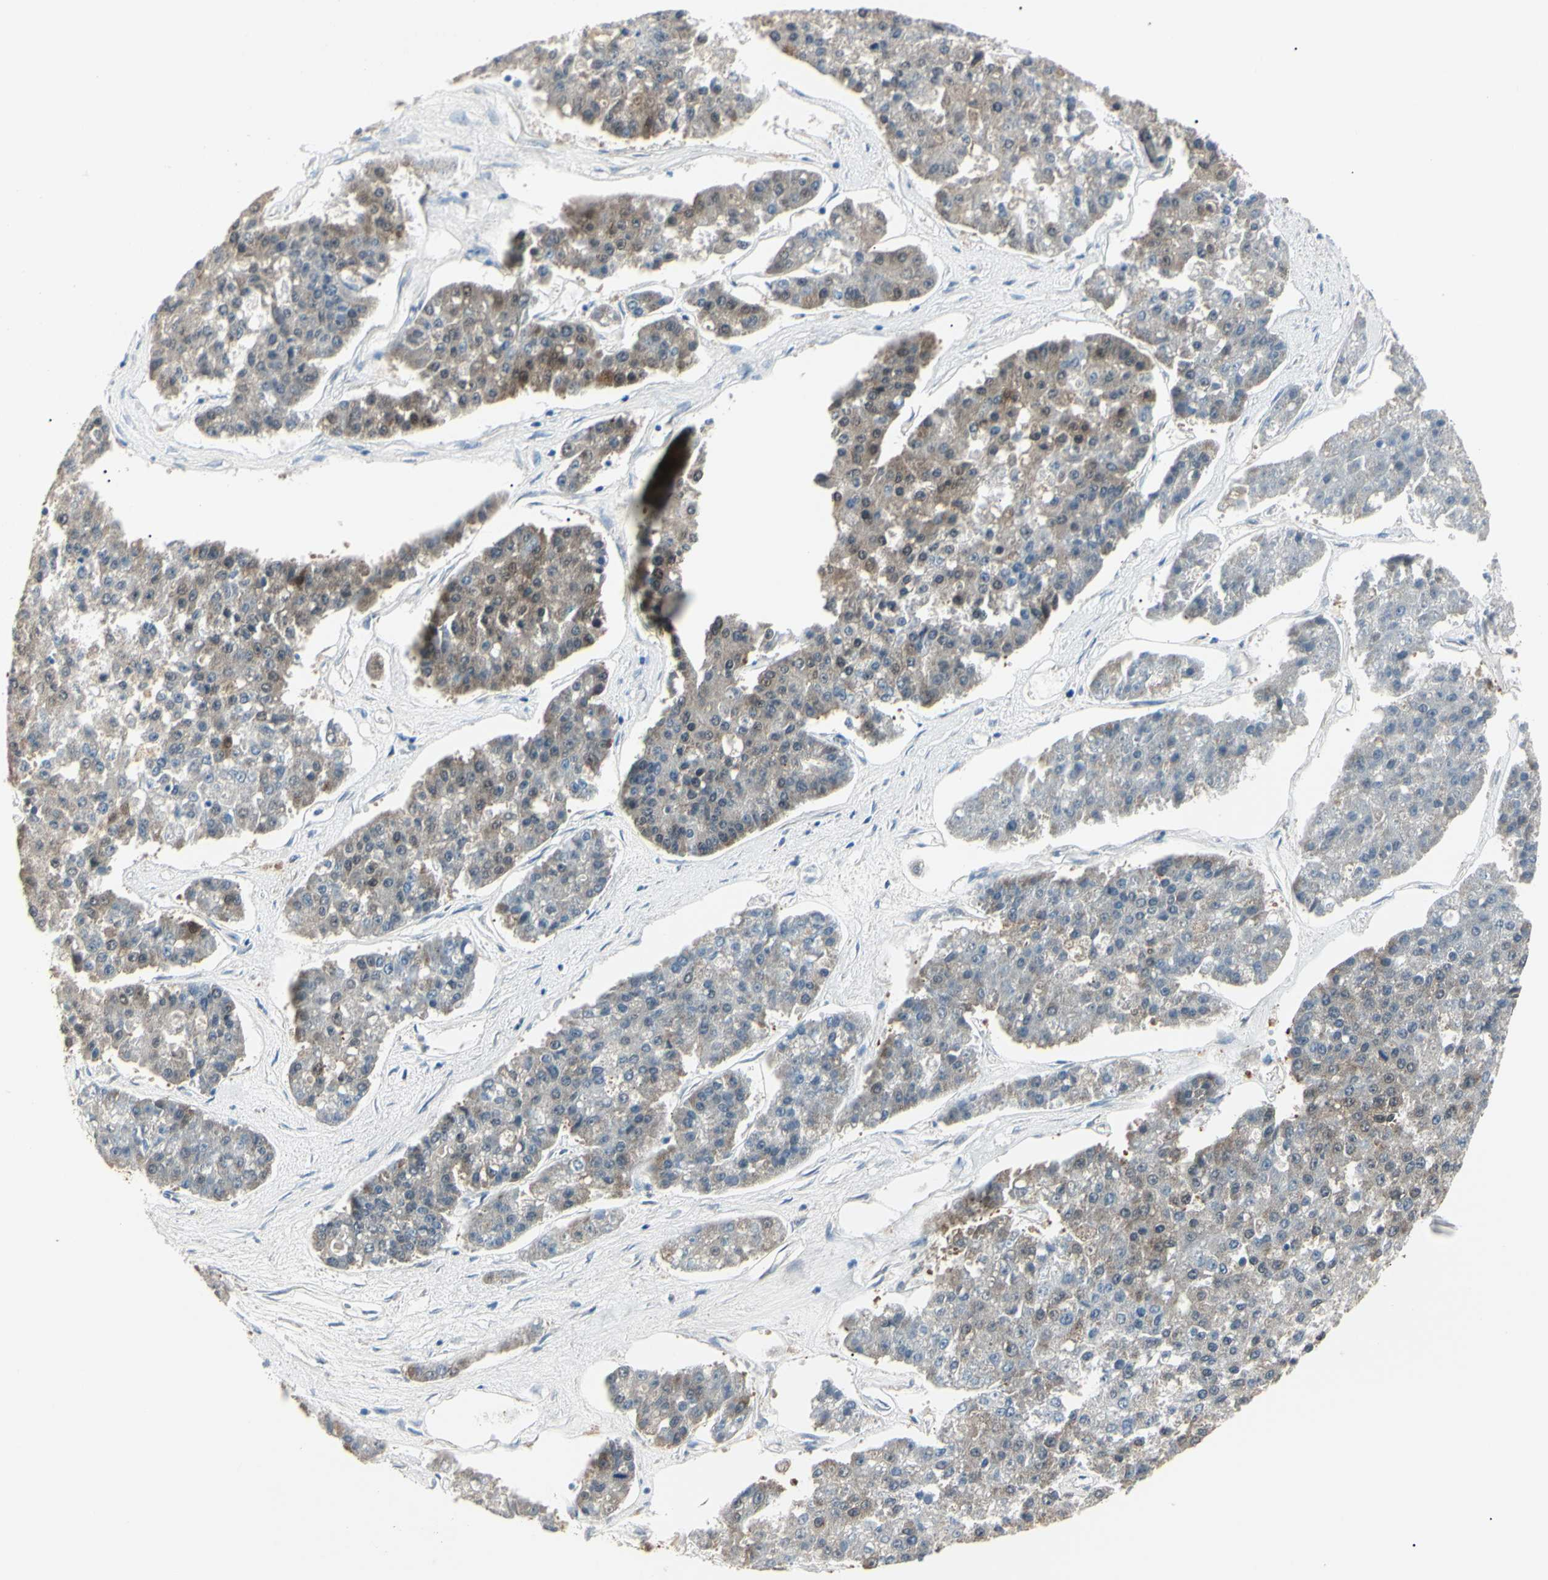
{"staining": {"intensity": "weak", "quantity": "<25%", "location": "cytoplasmic/membranous"}, "tissue": "pancreatic cancer", "cell_type": "Tumor cells", "image_type": "cancer", "snomed": [{"axis": "morphology", "description": "Adenocarcinoma, NOS"}, {"axis": "topography", "description": "Pancreas"}], "caption": "This is an immunohistochemistry image of pancreatic cancer. There is no staining in tumor cells.", "gene": "AKR1C3", "patient": {"sex": "male", "age": 50}}